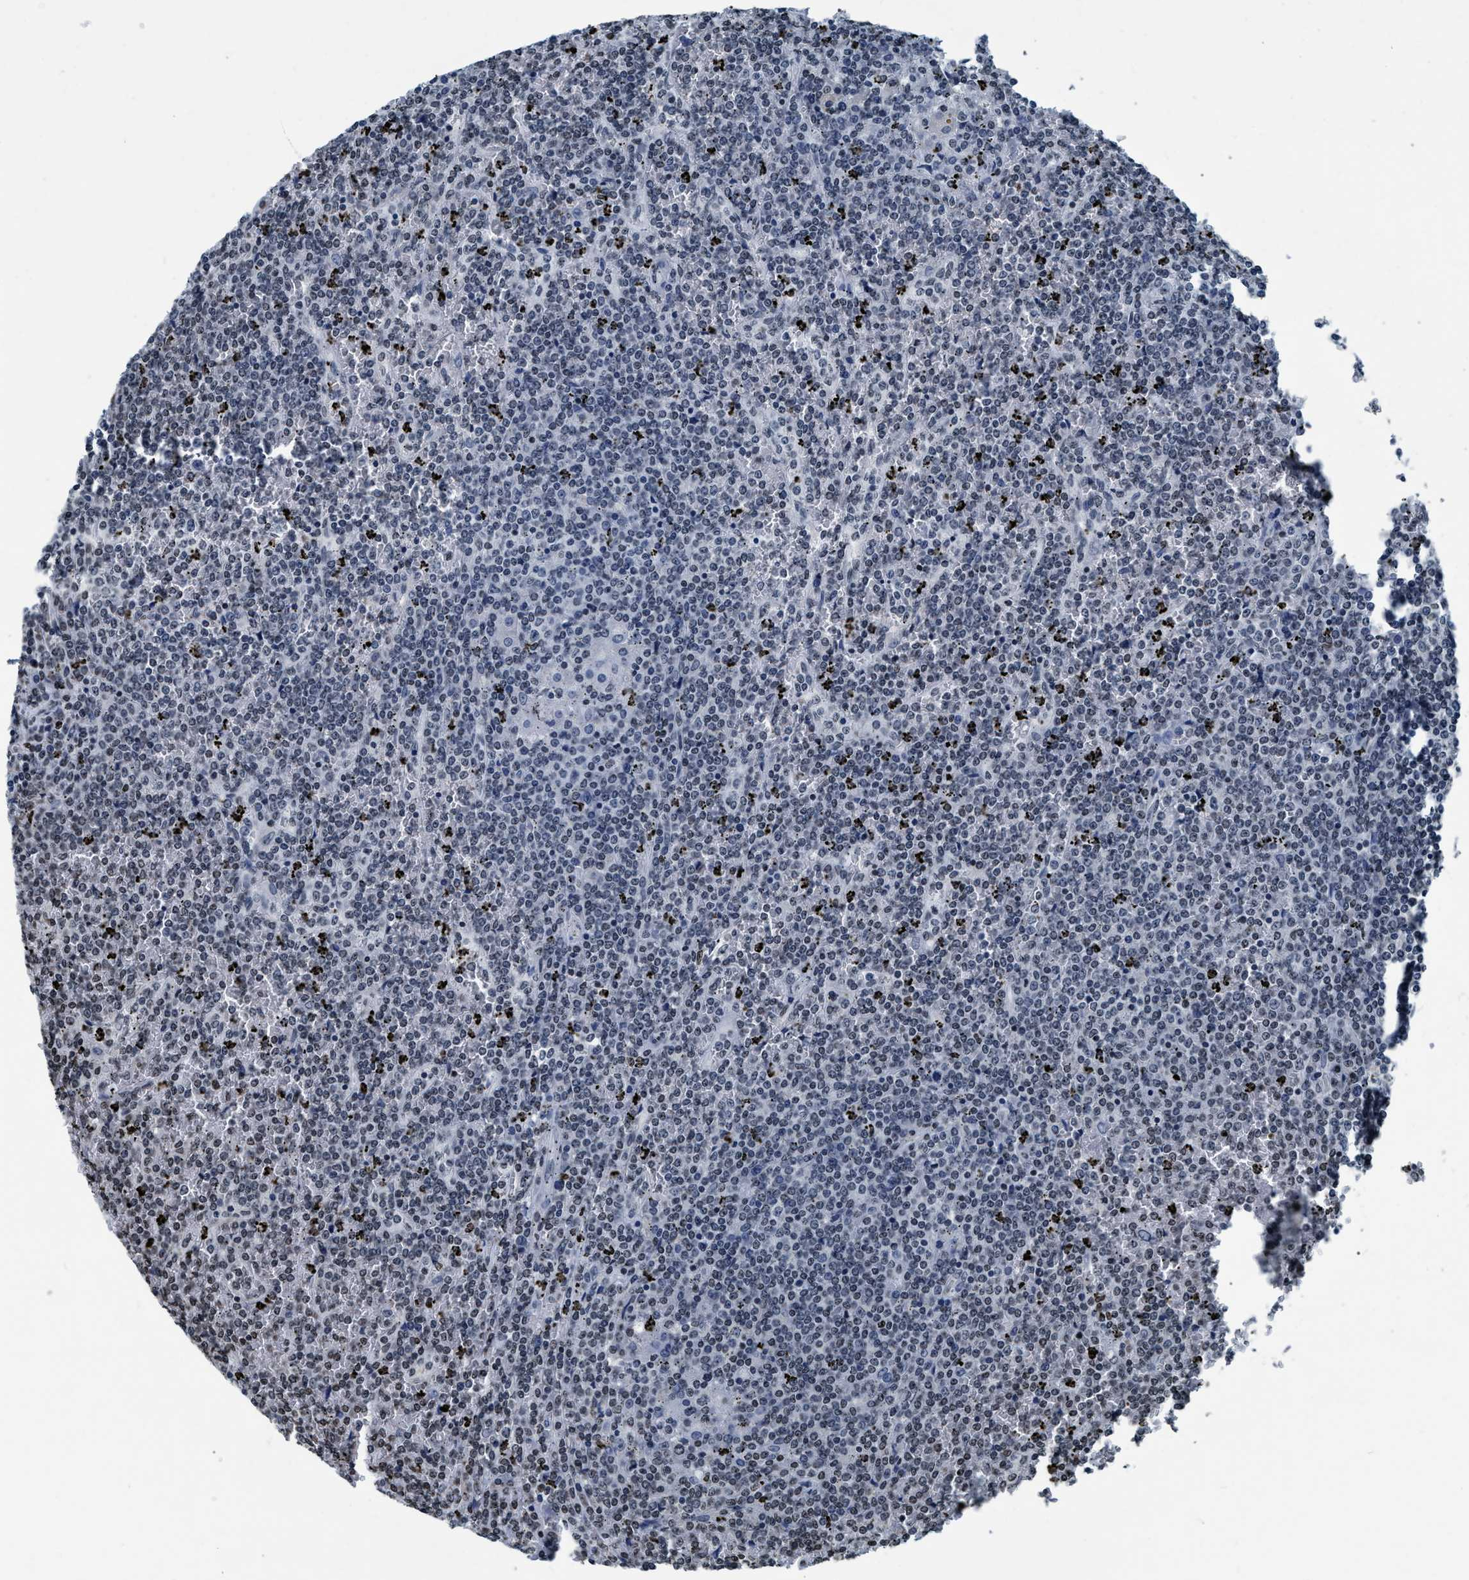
{"staining": {"intensity": "negative", "quantity": "none", "location": "none"}, "tissue": "lymphoma", "cell_type": "Tumor cells", "image_type": "cancer", "snomed": [{"axis": "morphology", "description": "Malignant lymphoma, non-Hodgkin's type, Low grade"}, {"axis": "topography", "description": "Spleen"}], "caption": "High magnification brightfield microscopy of lymphoma stained with DAB (brown) and counterstained with hematoxylin (blue): tumor cells show no significant positivity.", "gene": "CCNE2", "patient": {"sex": "female", "age": 19}}